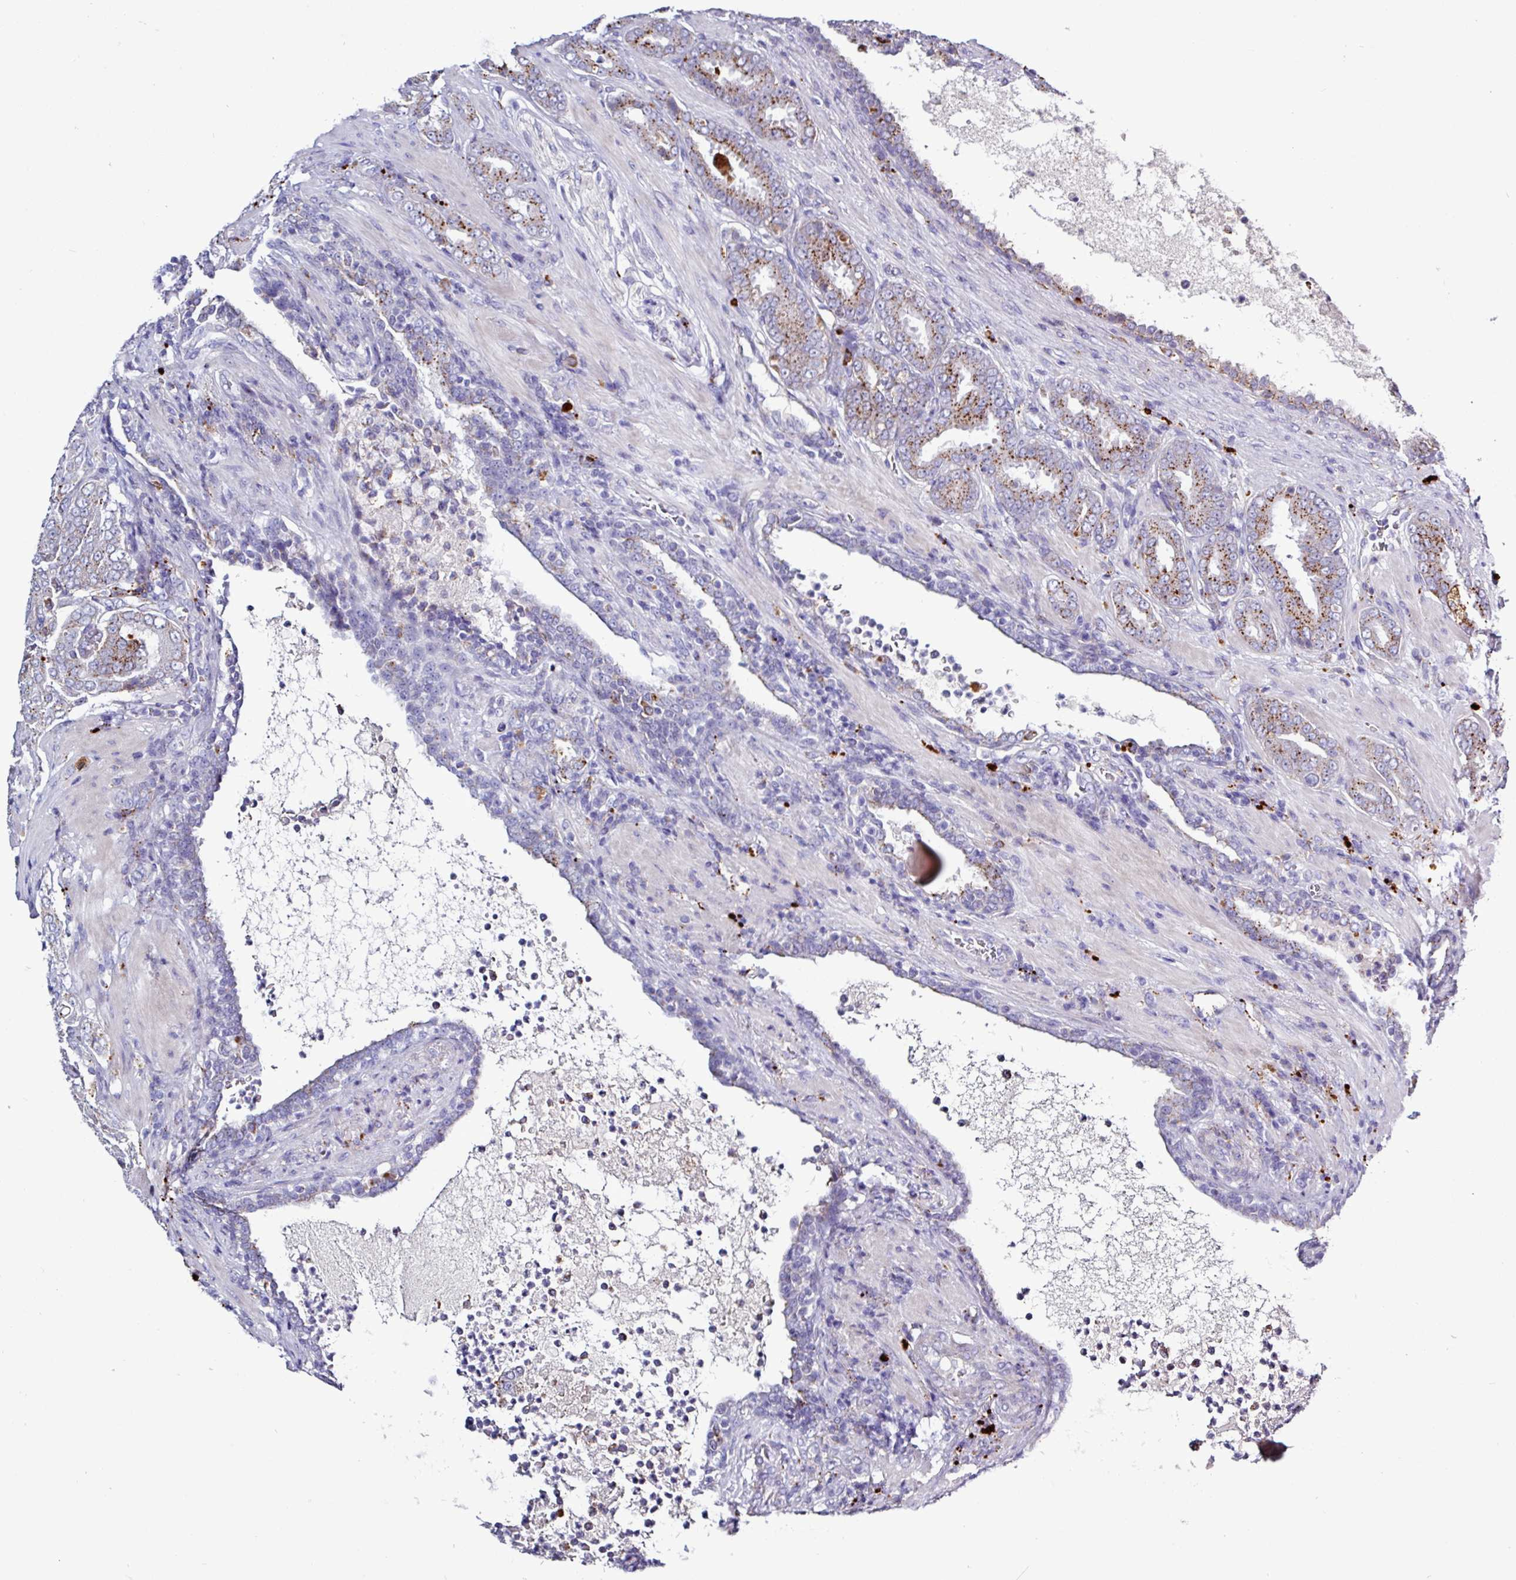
{"staining": {"intensity": "moderate", "quantity": "25%-75%", "location": "cytoplasmic/membranous"}, "tissue": "prostate cancer", "cell_type": "Tumor cells", "image_type": "cancer", "snomed": [{"axis": "morphology", "description": "Adenocarcinoma, High grade"}, {"axis": "topography", "description": "Prostate"}], "caption": "Moderate cytoplasmic/membranous staining is present in approximately 25%-75% of tumor cells in prostate cancer. The staining is performed using DAB (3,3'-diaminobenzidine) brown chromogen to label protein expression. The nuclei are counter-stained blue using hematoxylin.", "gene": "AMIGO2", "patient": {"sex": "male", "age": 68}}